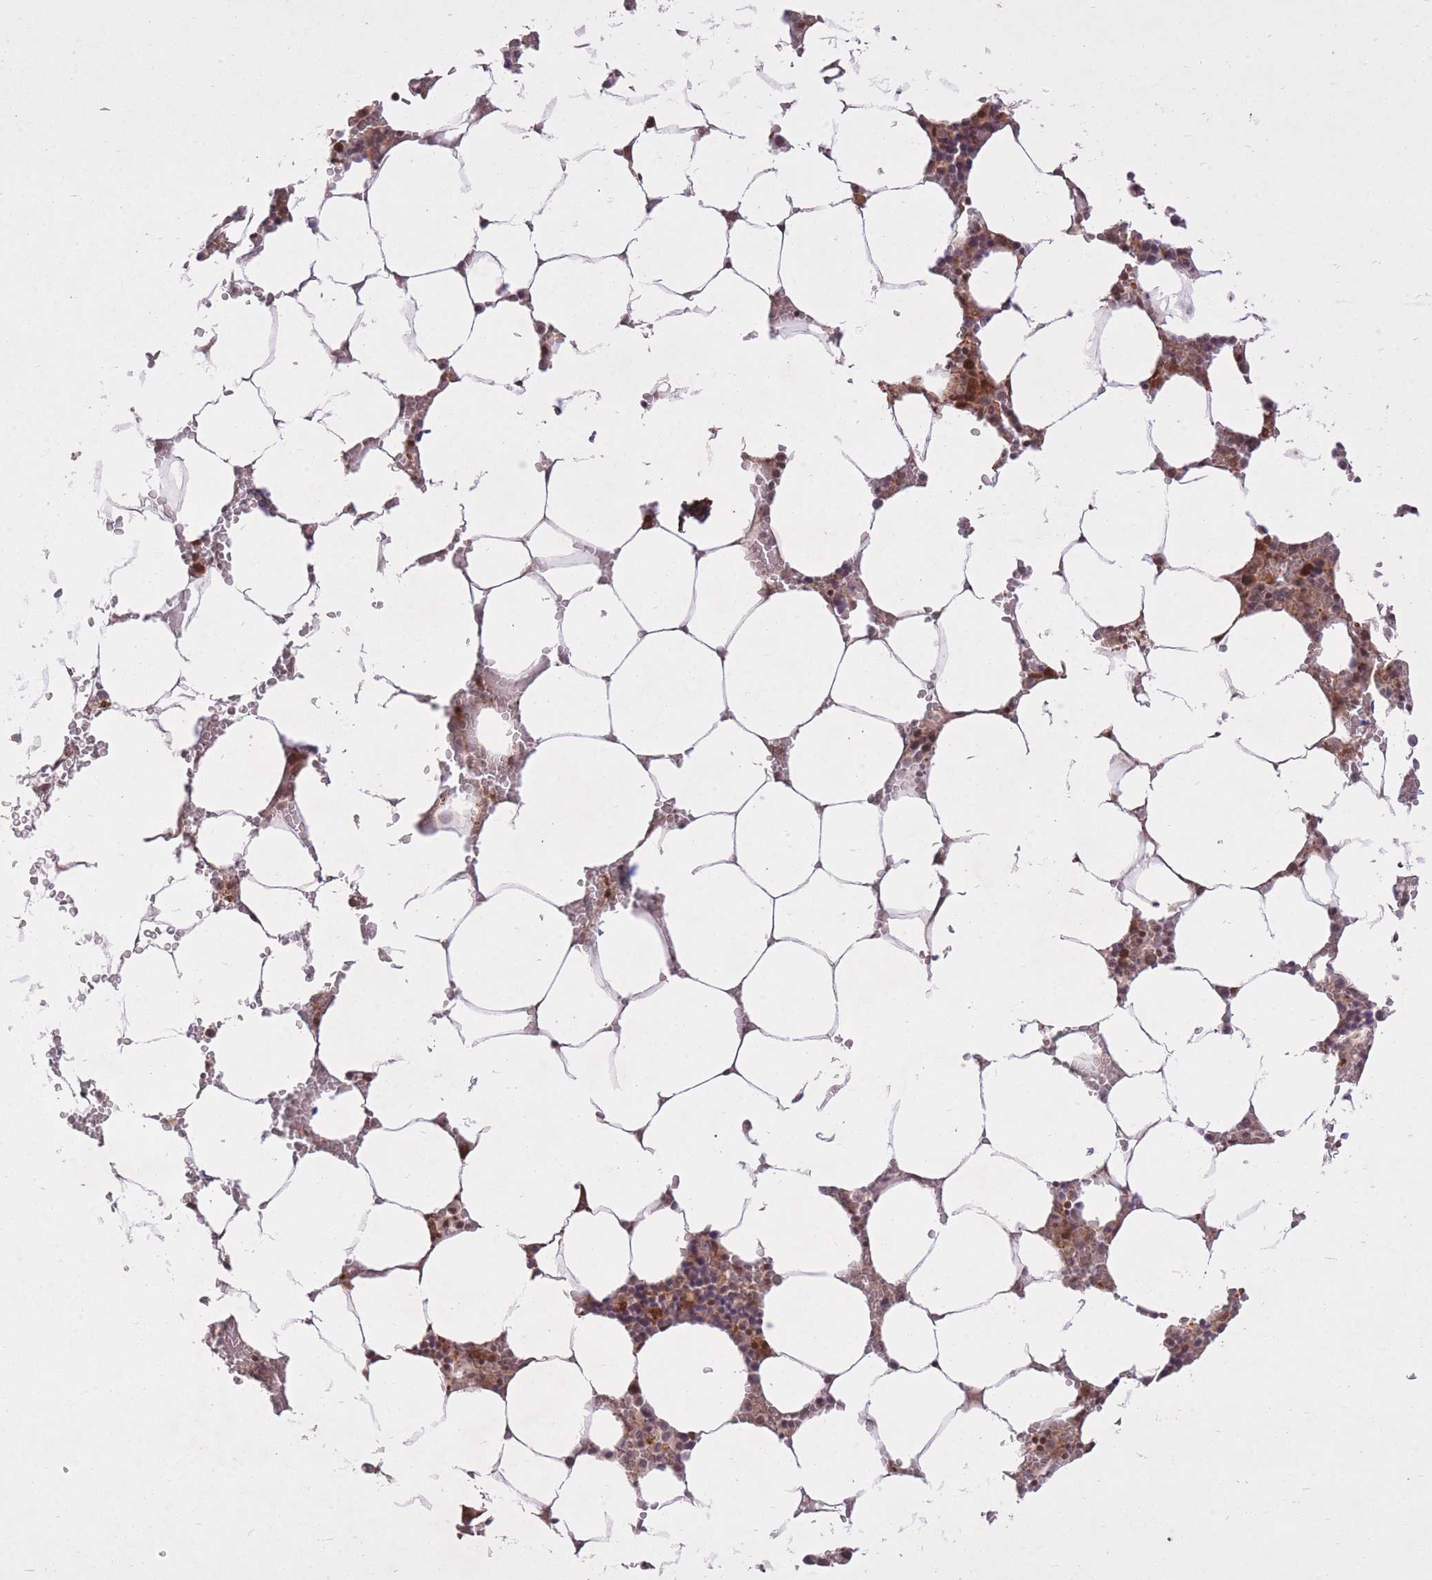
{"staining": {"intensity": "moderate", "quantity": "<25%", "location": "cytoplasmic/membranous,nuclear"}, "tissue": "bone marrow", "cell_type": "Hematopoietic cells", "image_type": "normal", "snomed": [{"axis": "morphology", "description": "Normal tissue, NOS"}, {"axis": "topography", "description": "Bone marrow"}], "caption": "Protein analysis of normal bone marrow shows moderate cytoplasmic/membranous,nuclear positivity in approximately <25% of hematopoietic cells. Nuclei are stained in blue.", "gene": "ZNF391", "patient": {"sex": "male", "age": 70}}